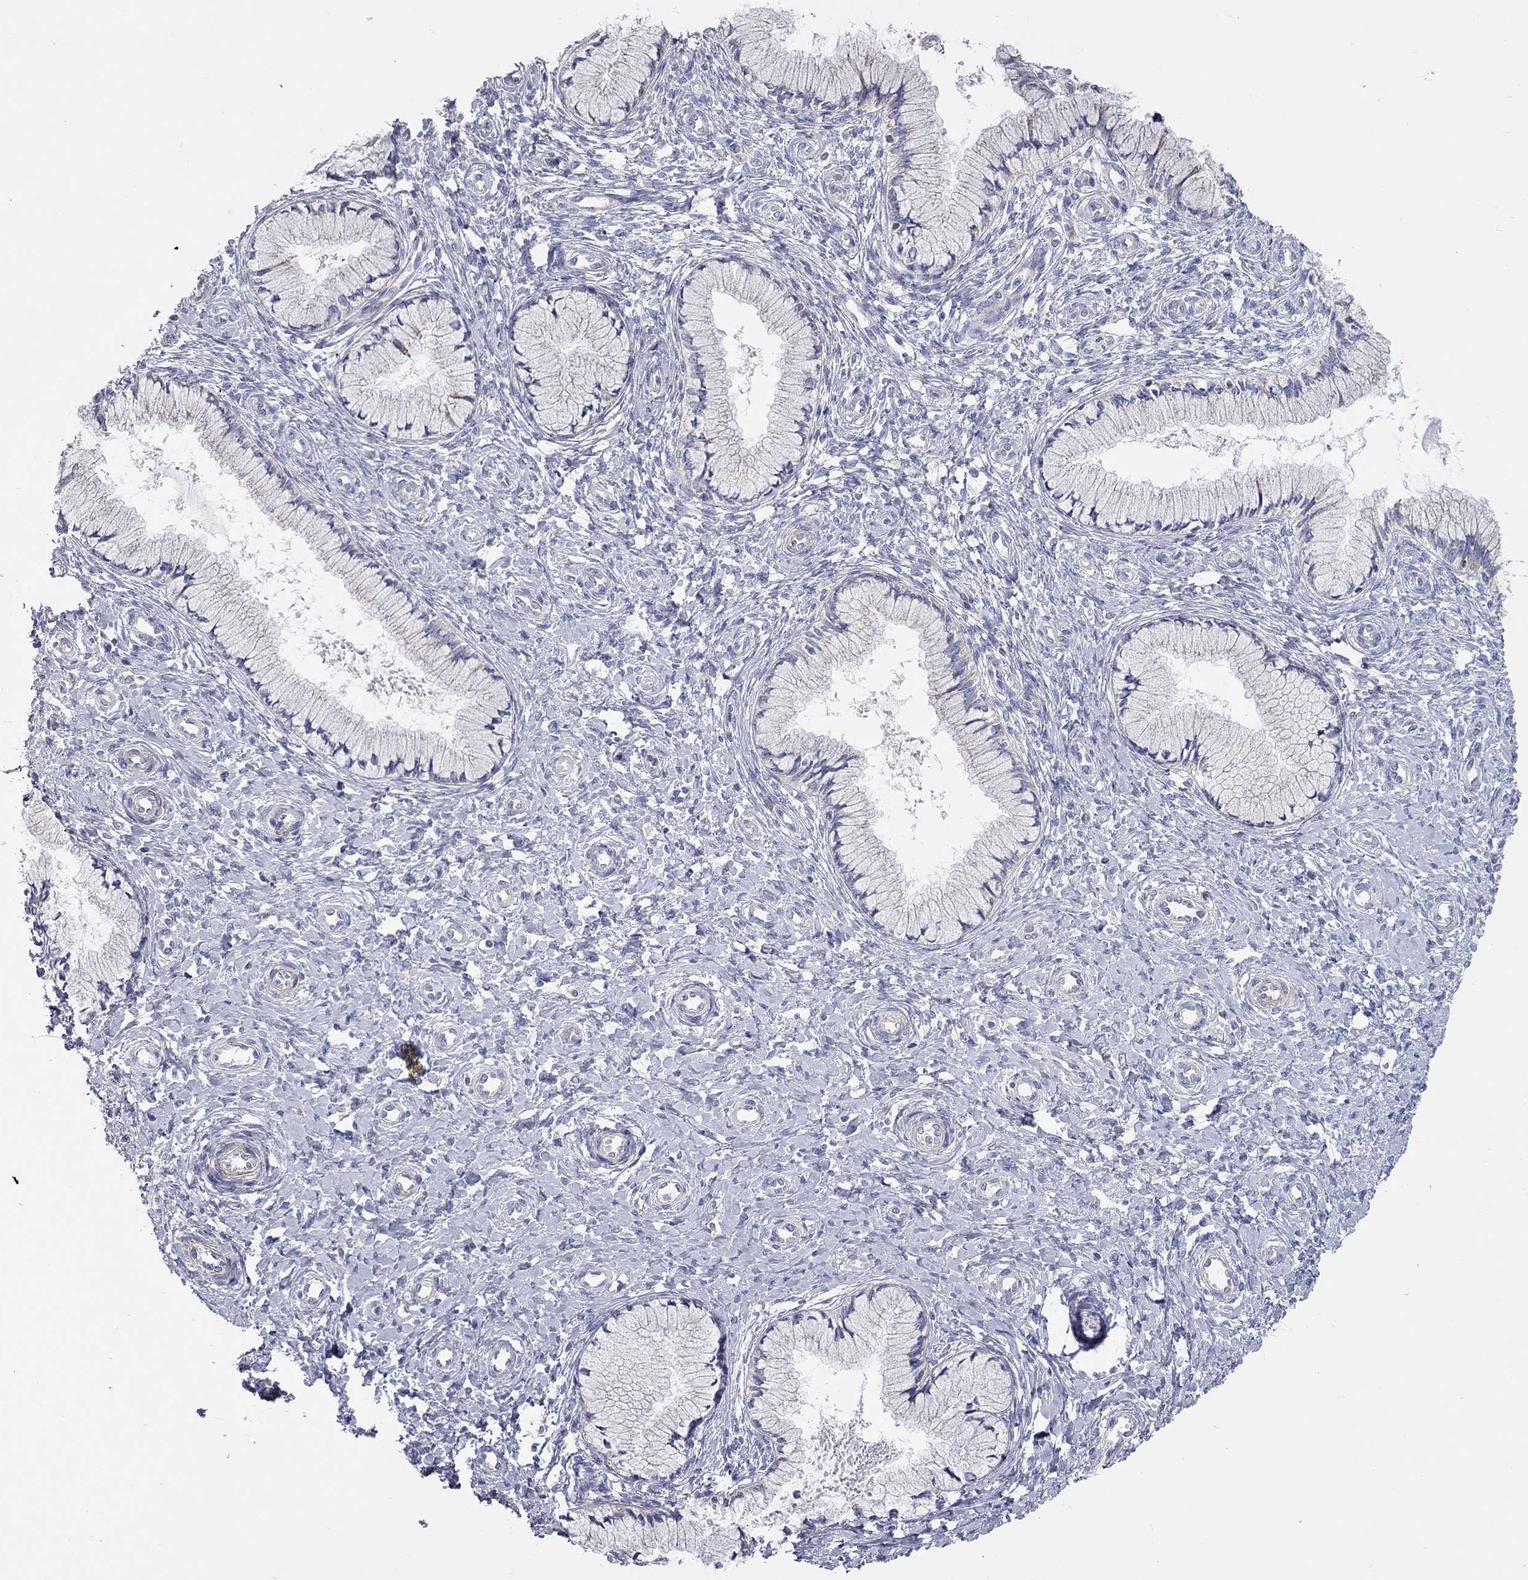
{"staining": {"intensity": "moderate", "quantity": "<25%", "location": "cytoplasmic/membranous"}, "tissue": "cervix", "cell_type": "Glandular cells", "image_type": "normal", "snomed": [{"axis": "morphology", "description": "Normal tissue, NOS"}, {"axis": "topography", "description": "Cervix"}], "caption": "Human cervix stained with a brown dye displays moderate cytoplasmic/membranous positive staining in about <25% of glandular cells.", "gene": "CFAP161", "patient": {"sex": "female", "age": 37}}